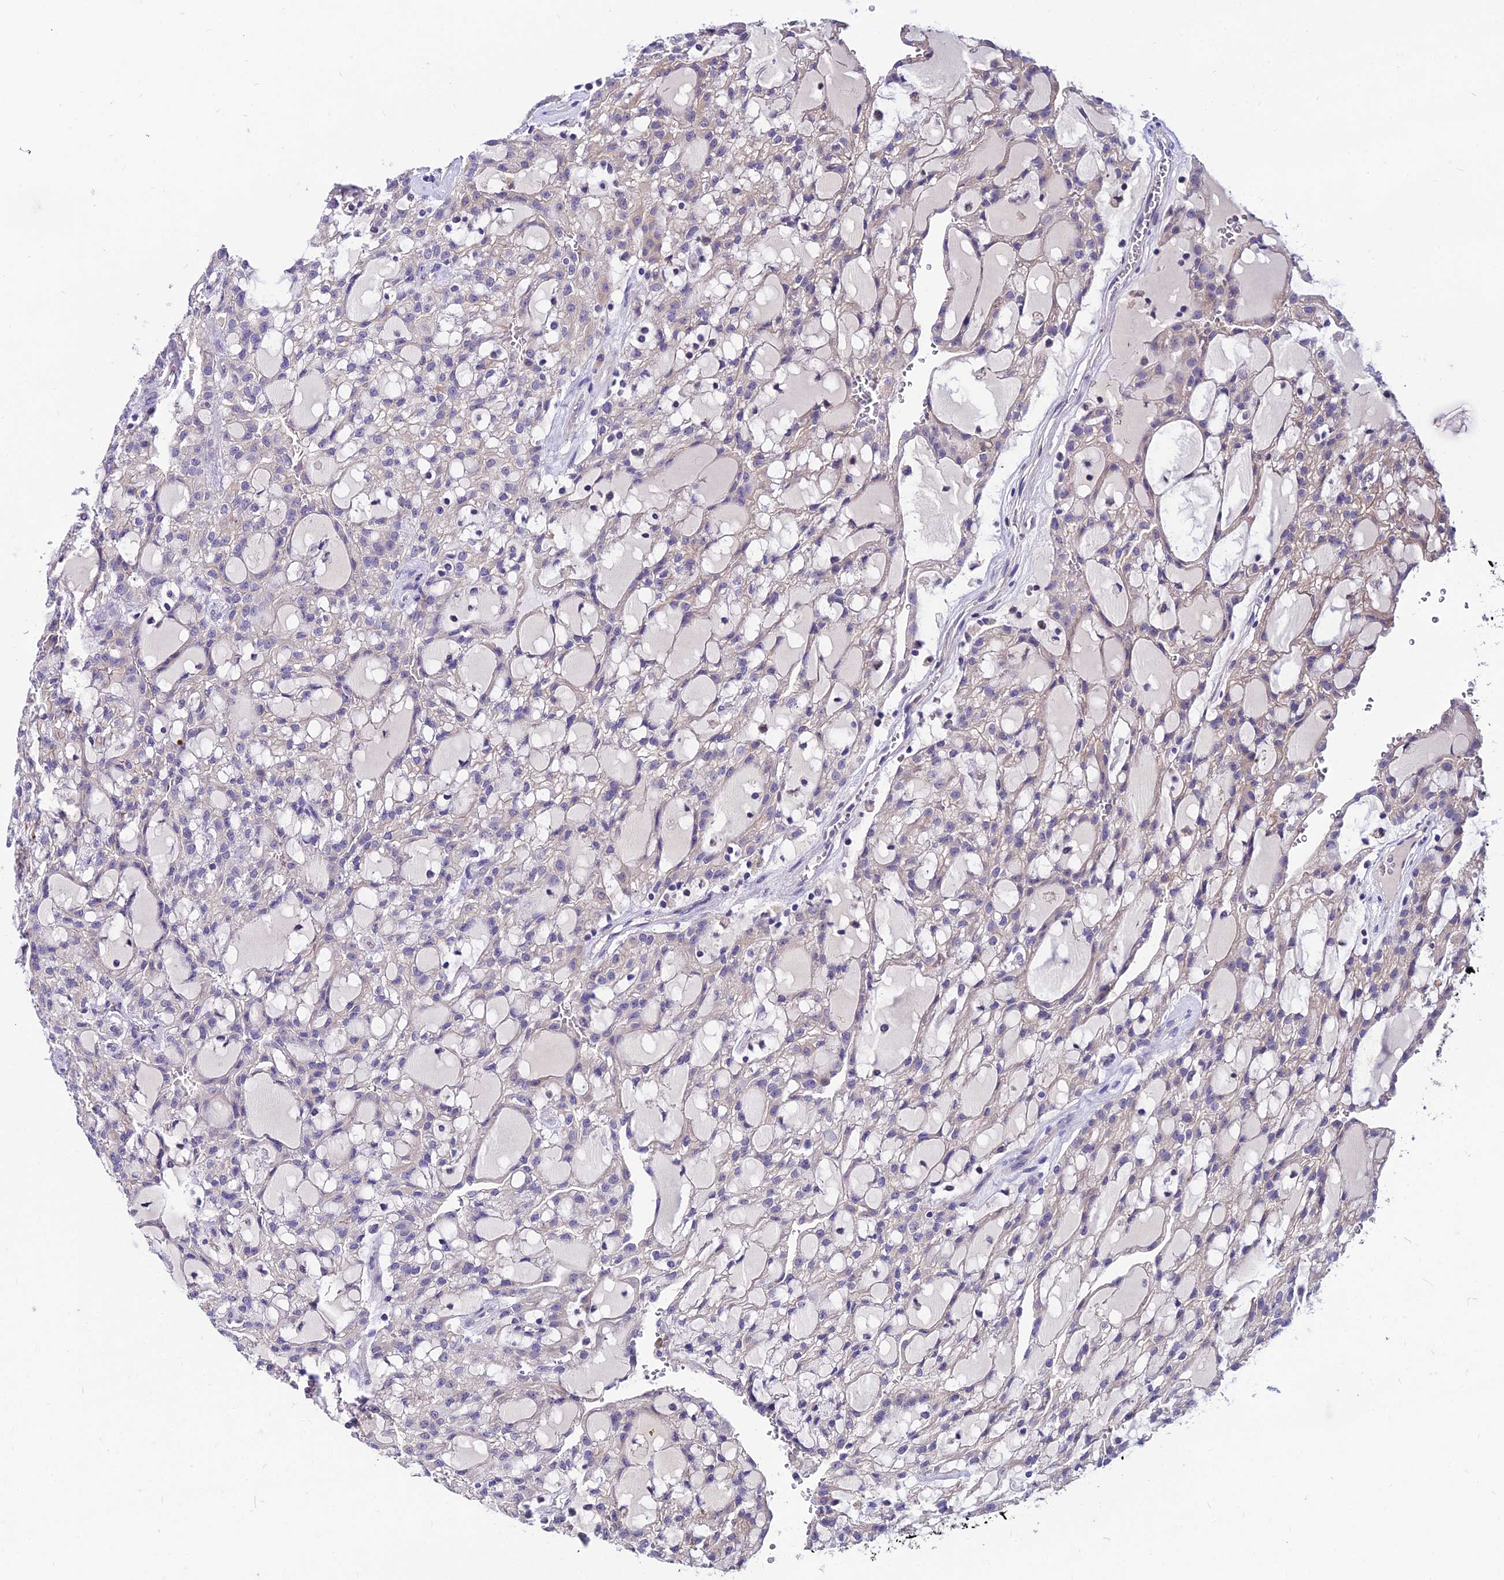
{"staining": {"intensity": "weak", "quantity": "<25%", "location": "cytoplasmic/membranous"}, "tissue": "renal cancer", "cell_type": "Tumor cells", "image_type": "cancer", "snomed": [{"axis": "morphology", "description": "Adenocarcinoma, NOS"}, {"axis": "topography", "description": "Kidney"}], "caption": "Immunohistochemistry (IHC) image of renal cancer stained for a protein (brown), which reveals no staining in tumor cells. The staining was performed using DAB (3,3'-diaminobenzidine) to visualize the protein expression in brown, while the nuclei were stained in blue with hematoxylin (Magnification: 20x).", "gene": "LGALS7", "patient": {"sex": "male", "age": 63}}